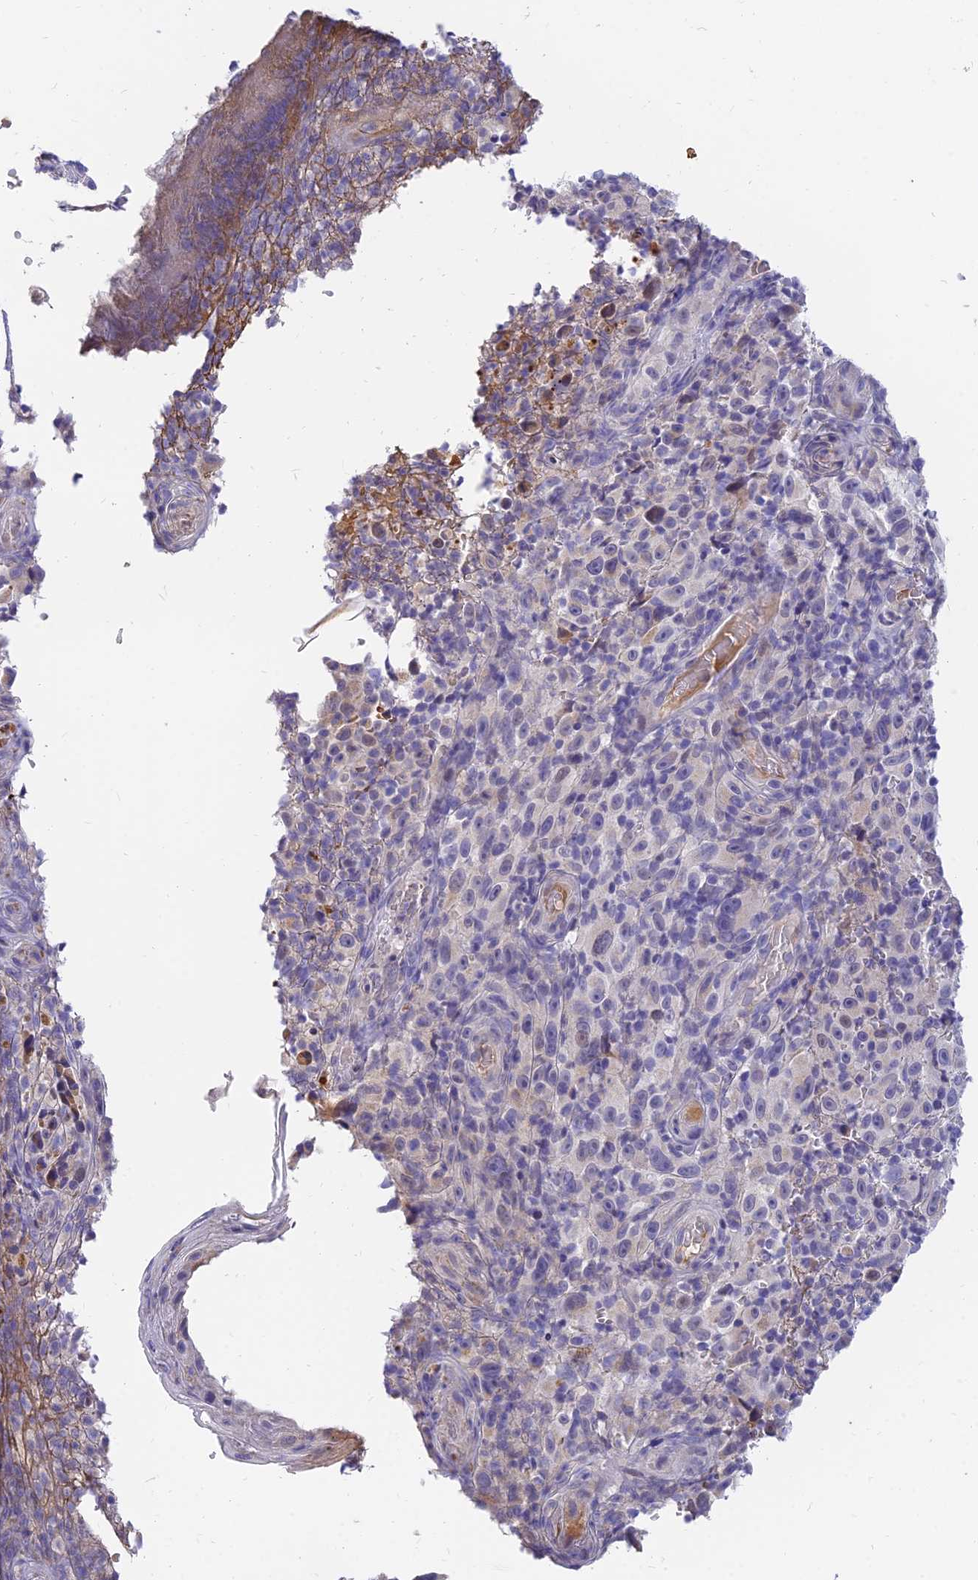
{"staining": {"intensity": "negative", "quantity": "none", "location": "none"}, "tissue": "melanoma", "cell_type": "Tumor cells", "image_type": "cancer", "snomed": [{"axis": "morphology", "description": "Malignant melanoma, NOS"}, {"axis": "topography", "description": "Skin"}], "caption": "Protein analysis of melanoma shows no significant staining in tumor cells.", "gene": "ANKS4B", "patient": {"sex": "female", "age": 82}}